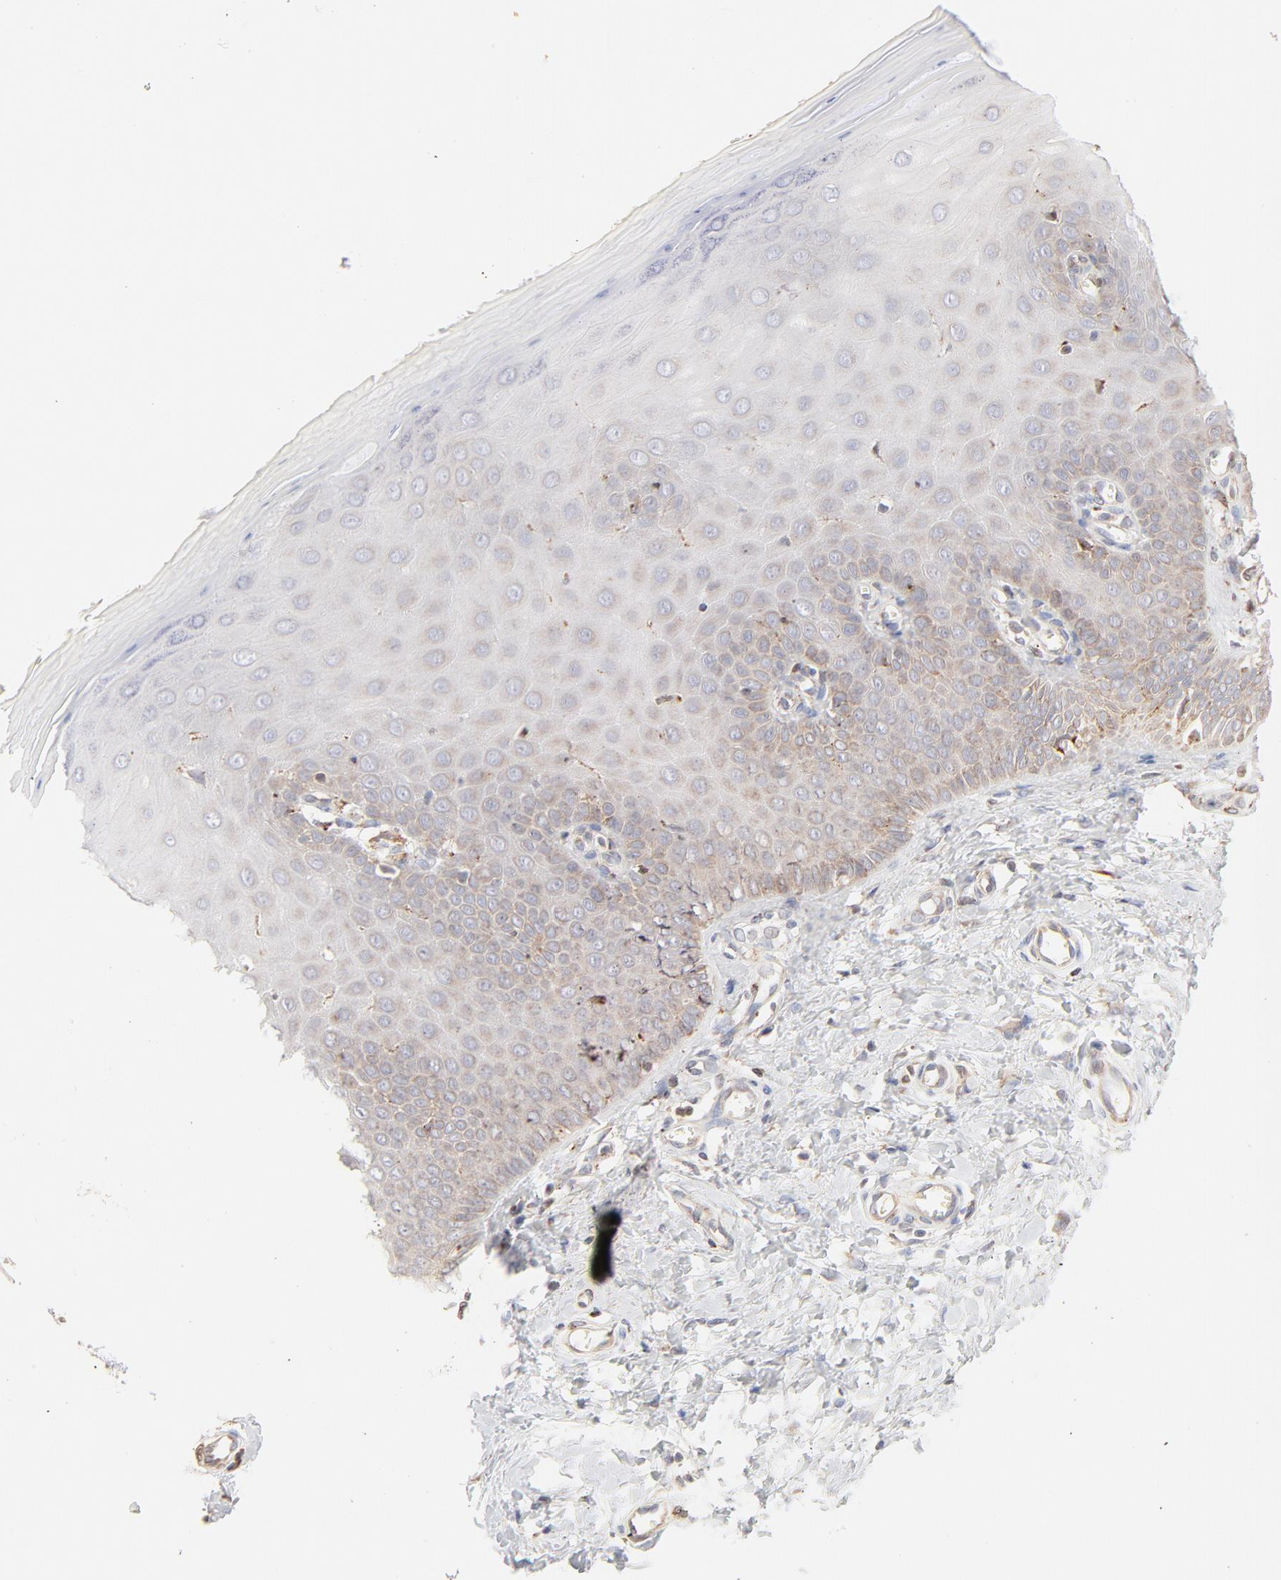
{"staining": {"intensity": "weak", "quantity": ">75%", "location": "cytoplasmic/membranous"}, "tissue": "cervix", "cell_type": "Glandular cells", "image_type": "normal", "snomed": [{"axis": "morphology", "description": "Normal tissue, NOS"}, {"axis": "topography", "description": "Cervix"}], "caption": "IHC photomicrograph of unremarkable cervix: cervix stained using immunohistochemistry (IHC) exhibits low levels of weak protein expression localized specifically in the cytoplasmic/membranous of glandular cells, appearing as a cytoplasmic/membranous brown color.", "gene": "PARP12", "patient": {"sex": "female", "age": 55}}